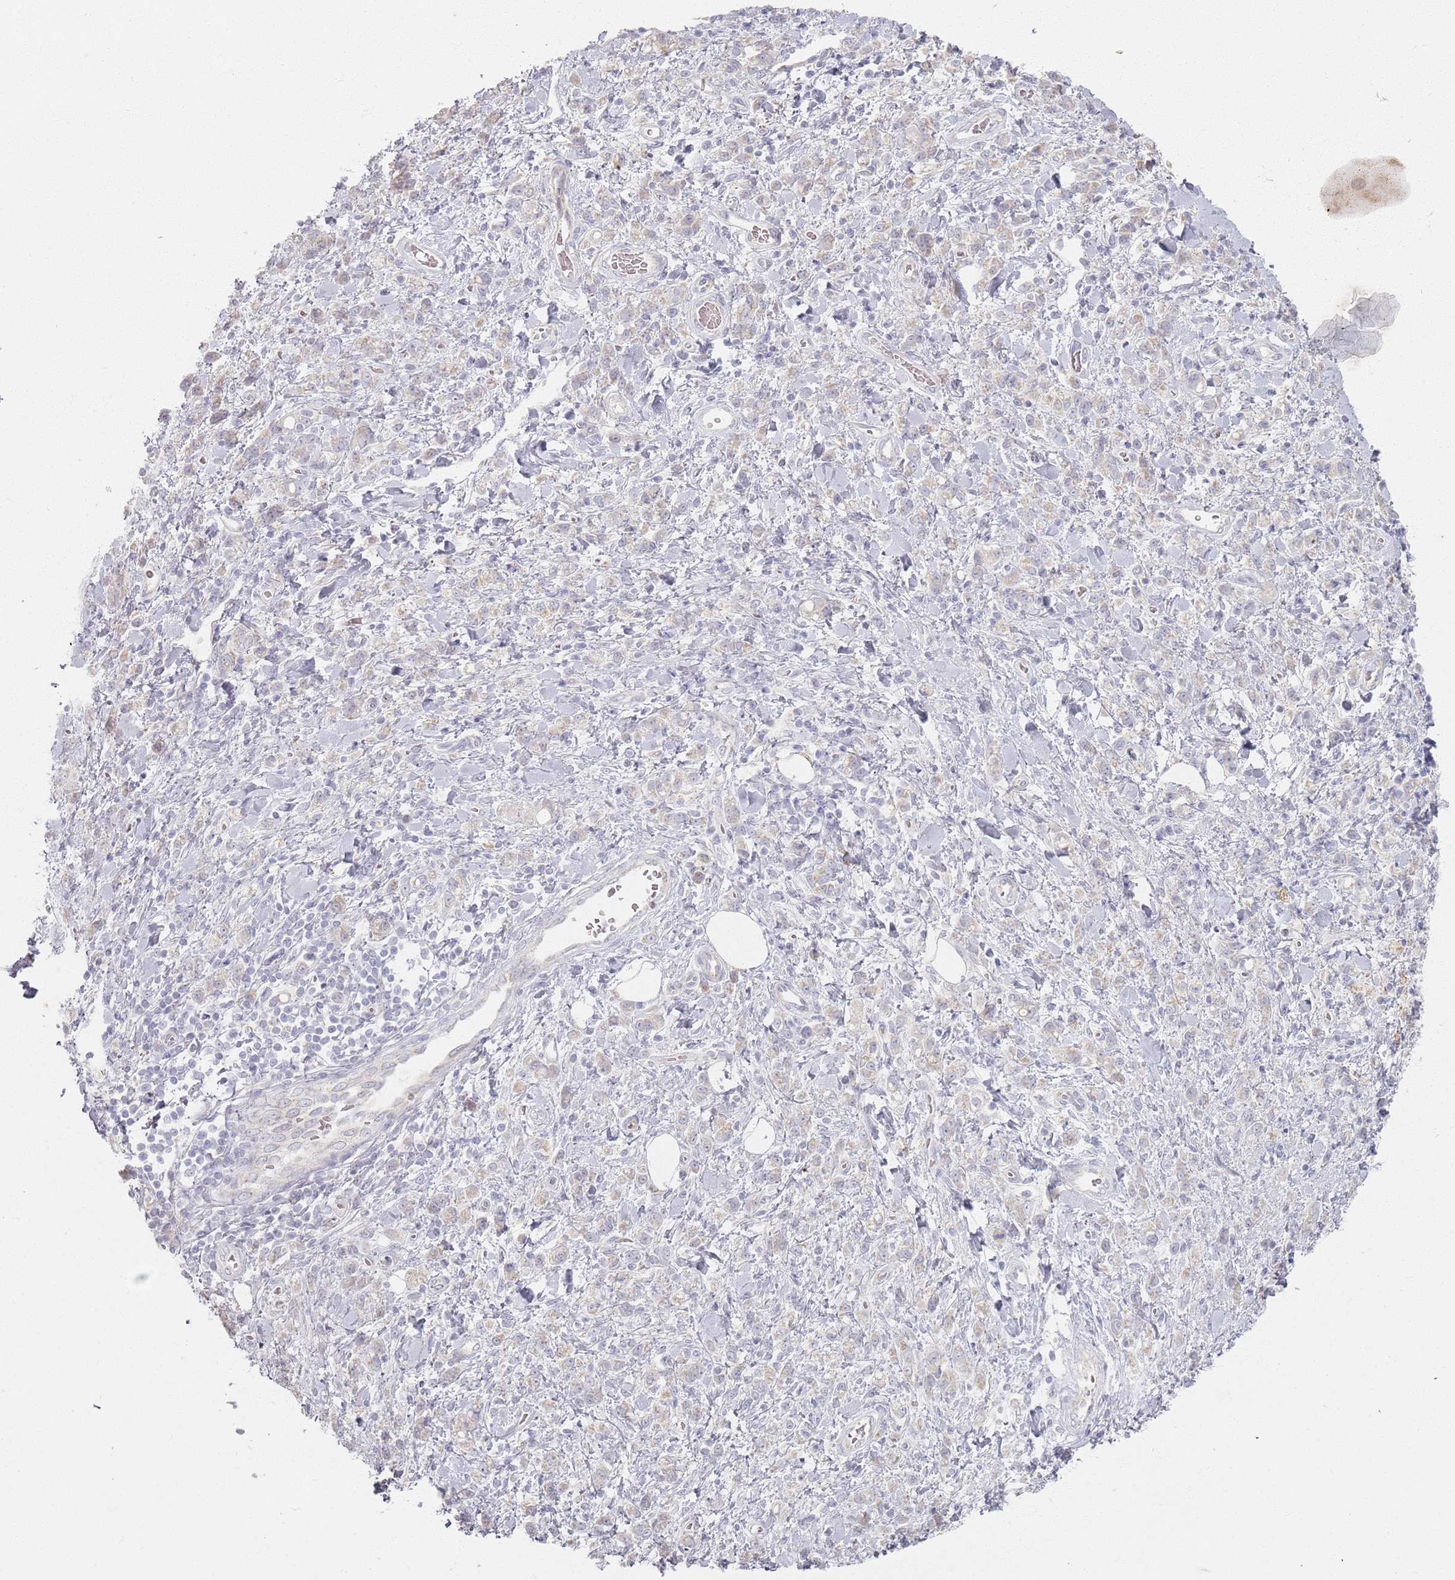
{"staining": {"intensity": "weak", "quantity": "<25%", "location": "cytoplasmic/membranous"}, "tissue": "stomach cancer", "cell_type": "Tumor cells", "image_type": "cancer", "snomed": [{"axis": "morphology", "description": "Adenocarcinoma, NOS"}, {"axis": "topography", "description": "Stomach"}], "caption": "IHC photomicrograph of human stomach cancer stained for a protein (brown), which displays no expression in tumor cells.", "gene": "PKD2L2", "patient": {"sex": "male", "age": 77}}